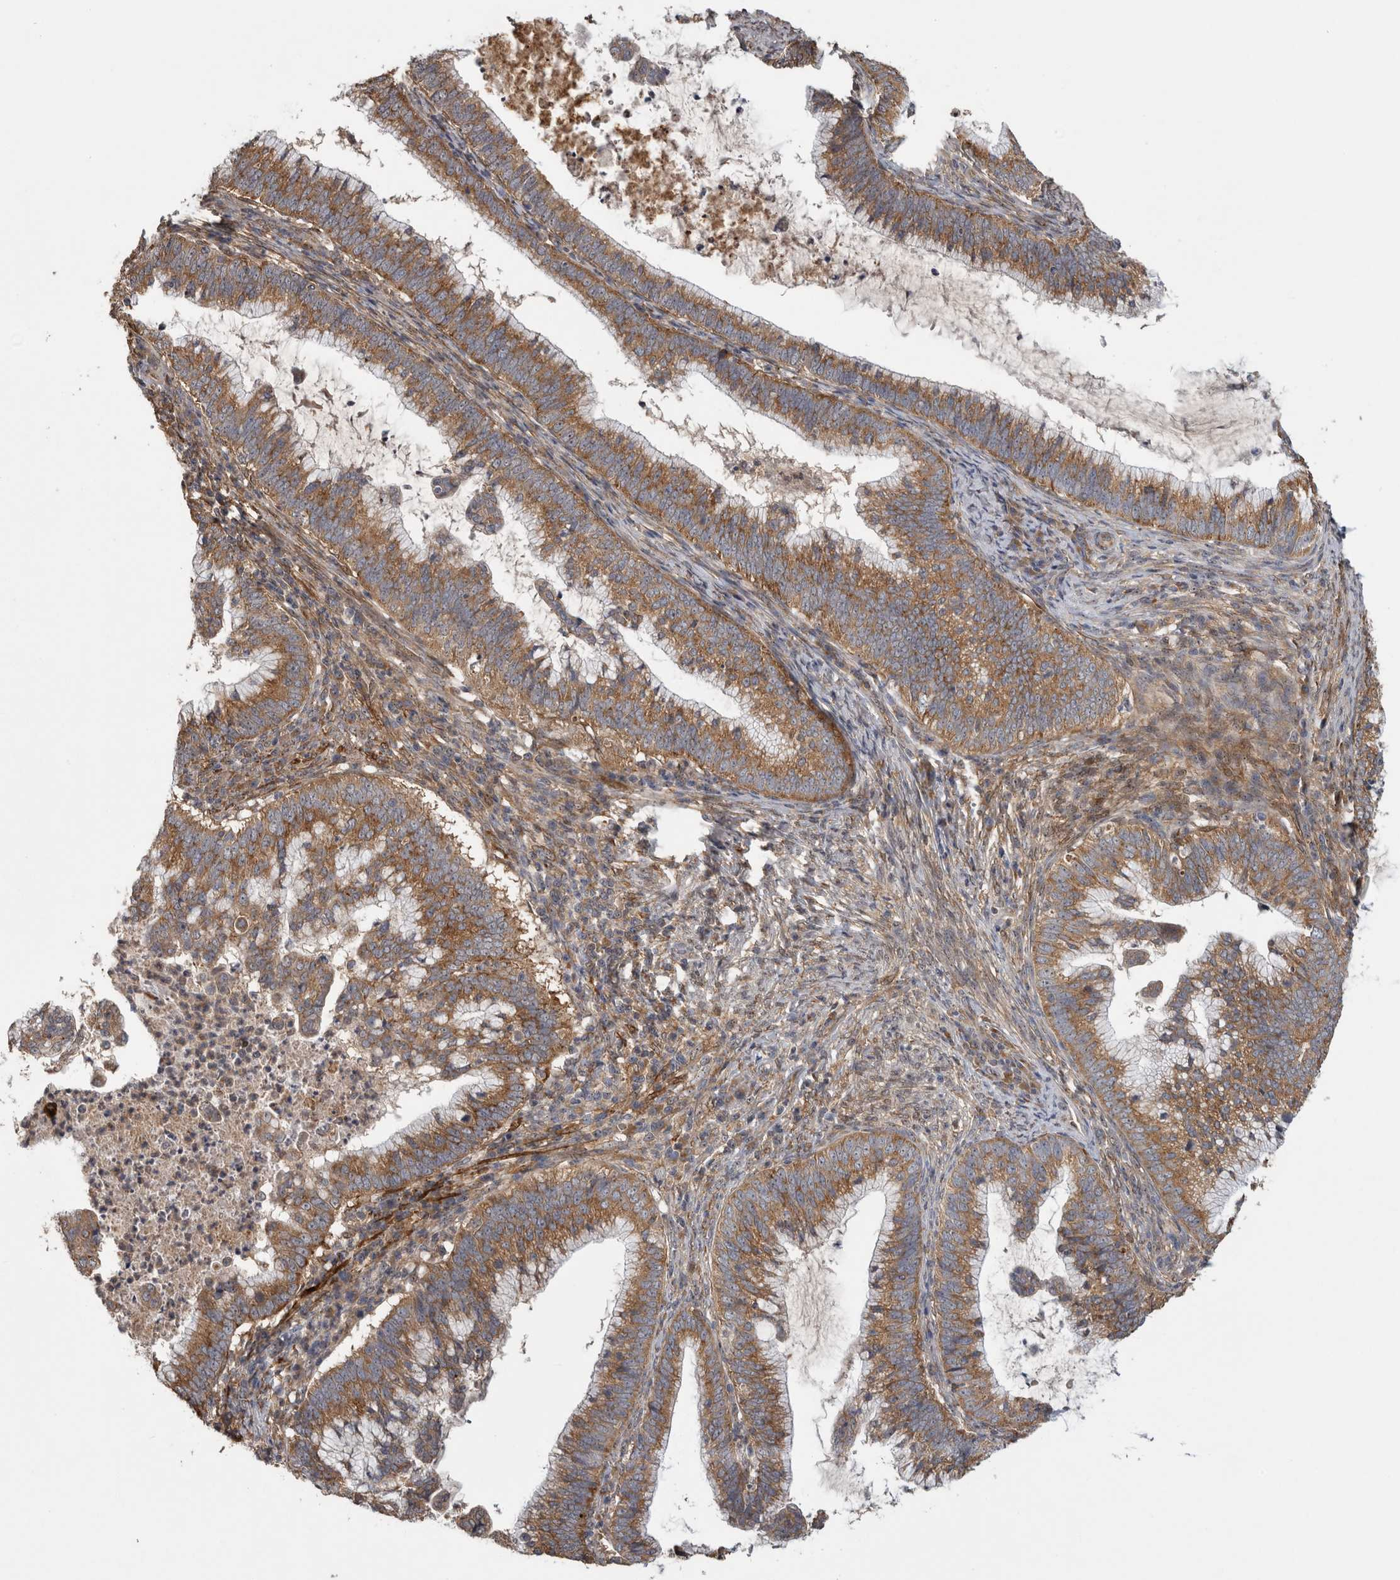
{"staining": {"intensity": "moderate", "quantity": ">75%", "location": "cytoplasmic/membranous"}, "tissue": "cervical cancer", "cell_type": "Tumor cells", "image_type": "cancer", "snomed": [{"axis": "morphology", "description": "Adenocarcinoma, NOS"}, {"axis": "topography", "description": "Cervix"}], "caption": "Immunohistochemistry micrograph of neoplastic tissue: human cervical cancer (adenocarcinoma) stained using IHC shows medium levels of moderate protein expression localized specifically in the cytoplasmic/membranous of tumor cells, appearing as a cytoplasmic/membranous brown color.", "gene": "ATXN2", "patient": {"sex": "female", "age": 36}}